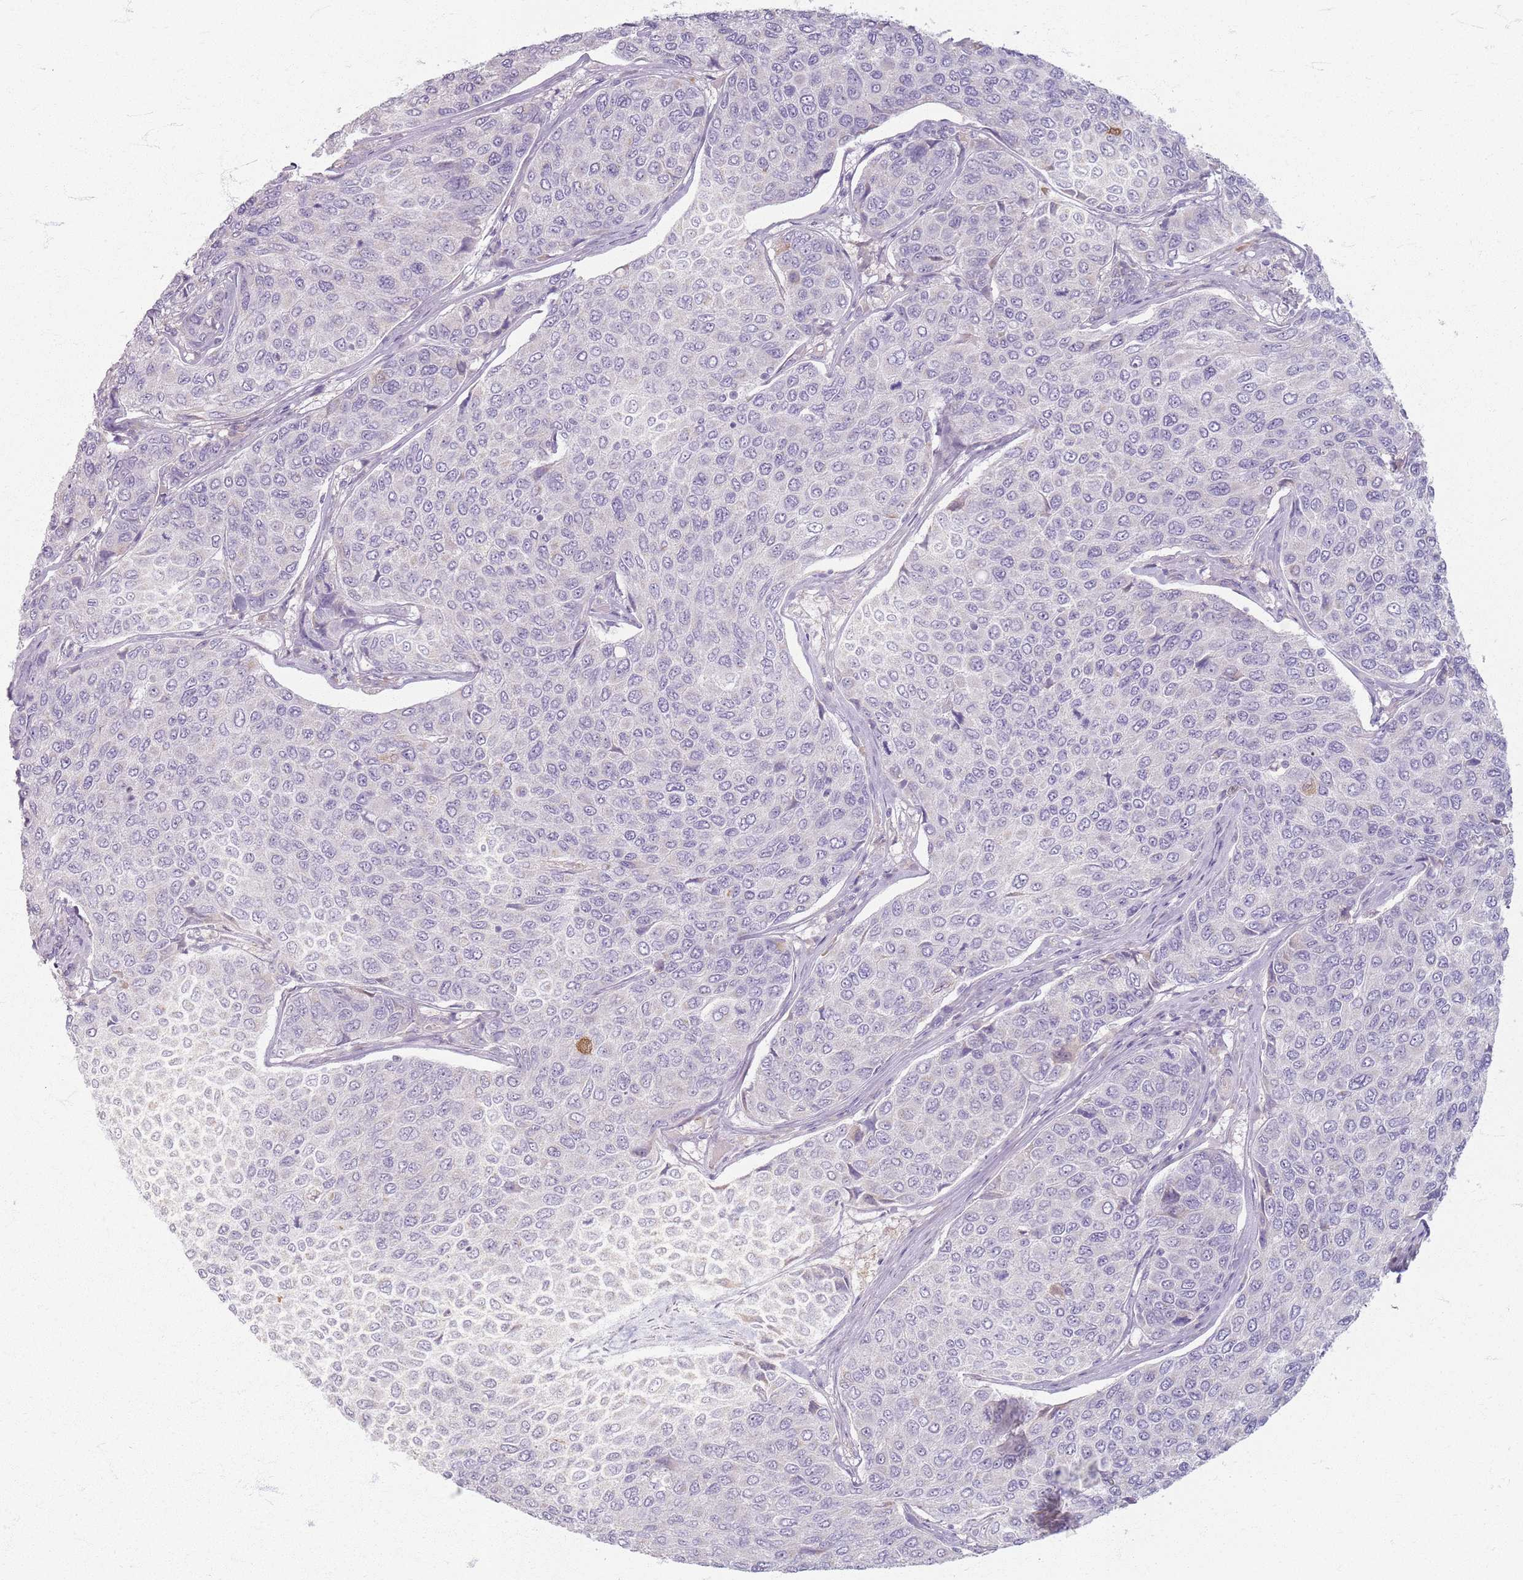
{"staining": {"intensity": "negative", "quantity": "none", "location": "none"}, "tissue": "breast cancer", "cell_type": "Tumor cells", "image_type": "cancer", "snomed": [{"axis": "morphology", "description": "Duct carcinoma"}, {"axis": "topography", "description": "Breast"}], "caption": "There is no significant staining in tumor cells of breast cancer (infiltrating ductal carcinoma). The staining was performed using DAB to visualize the protein expression in brown, while the nuclei were stained in blue with hematoxylin (Magnification: 20x).", "gene": "CRIPT", "patient": {"sex": "female", "age": 55}}